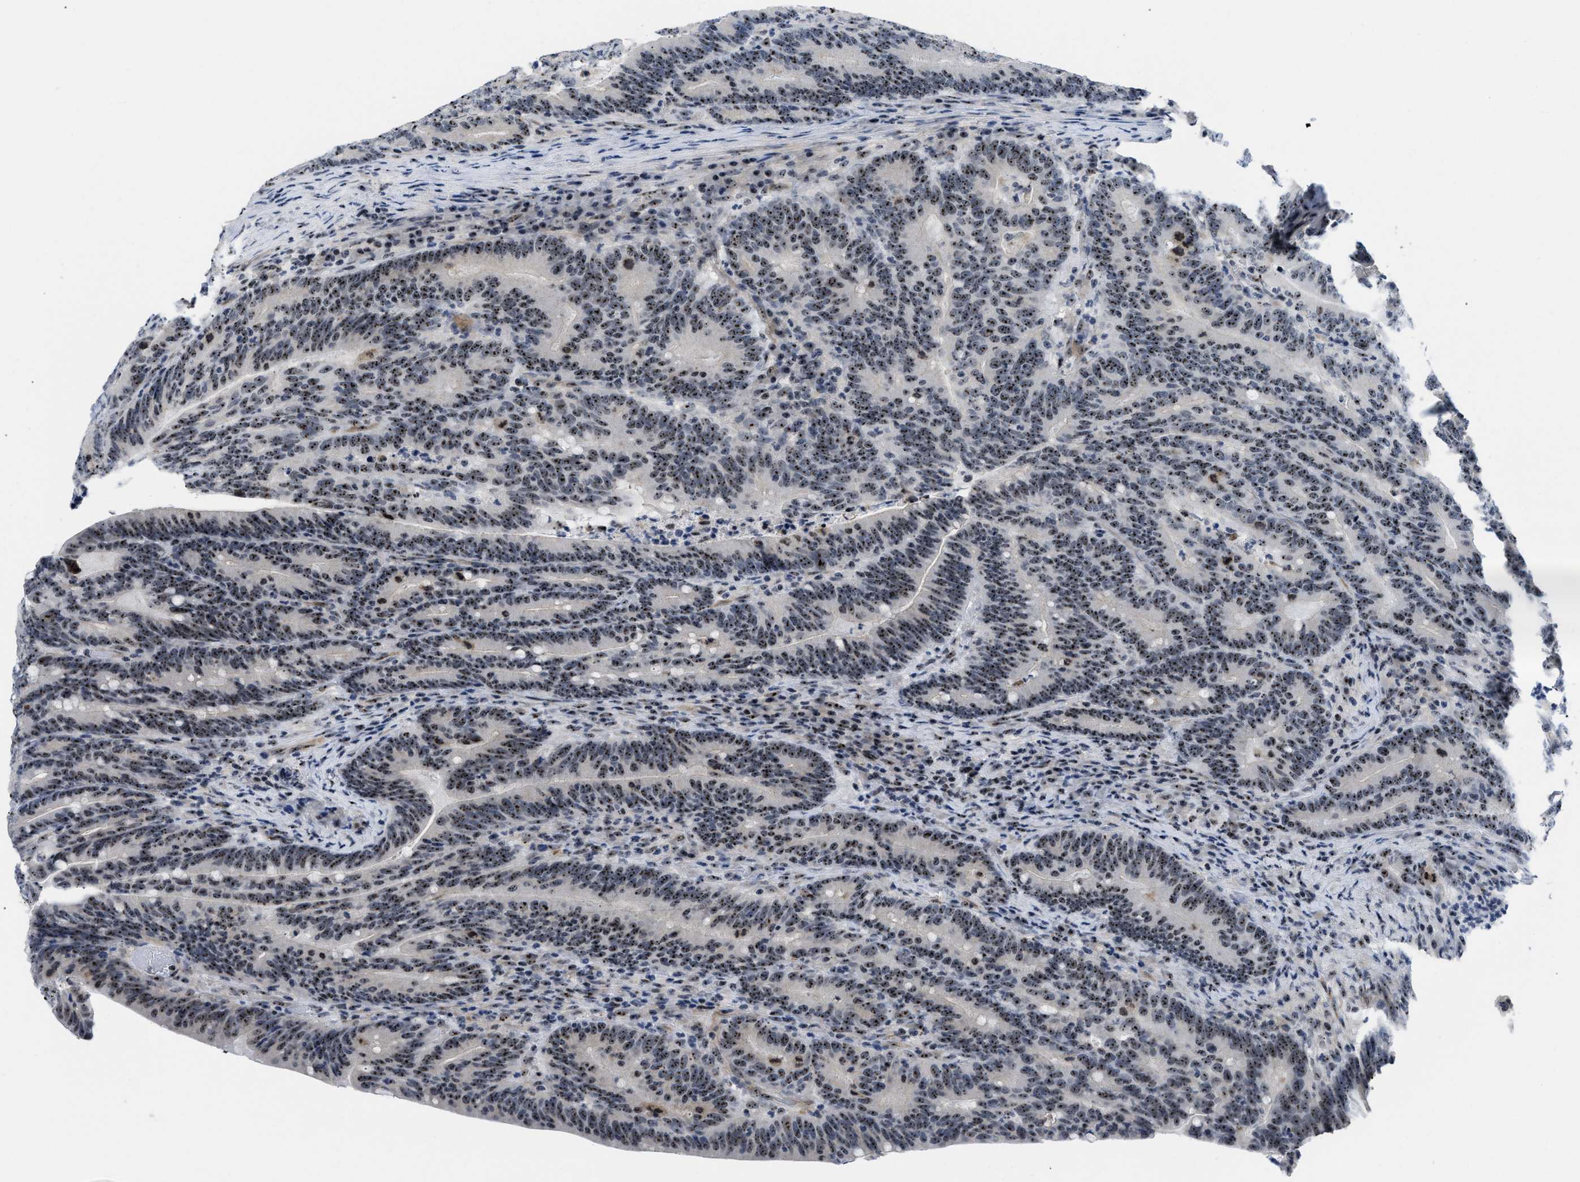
{"staining": {"intensity": "moderate", "quantity": ">75%", "location": "nuclear"}, "tissue": "colorectal cancer", "cell_type": "Tumor cells", "image_type": "cancer", "snomed": [{"axis": "morphology", "description": "Adenocarcinoma, NOS"}, {"axis": "topography", "description": "Colon"}], "caption": "Immunohistochemistry (IHC) image of colorectal cancer (adenocarcinoma) stained for a protein (brown), which shows medium levels of moderate nuclear staining in about >75% of tumor cells.", "gene": "NOP58", "patient": {"sex": "female", "age": 66}}